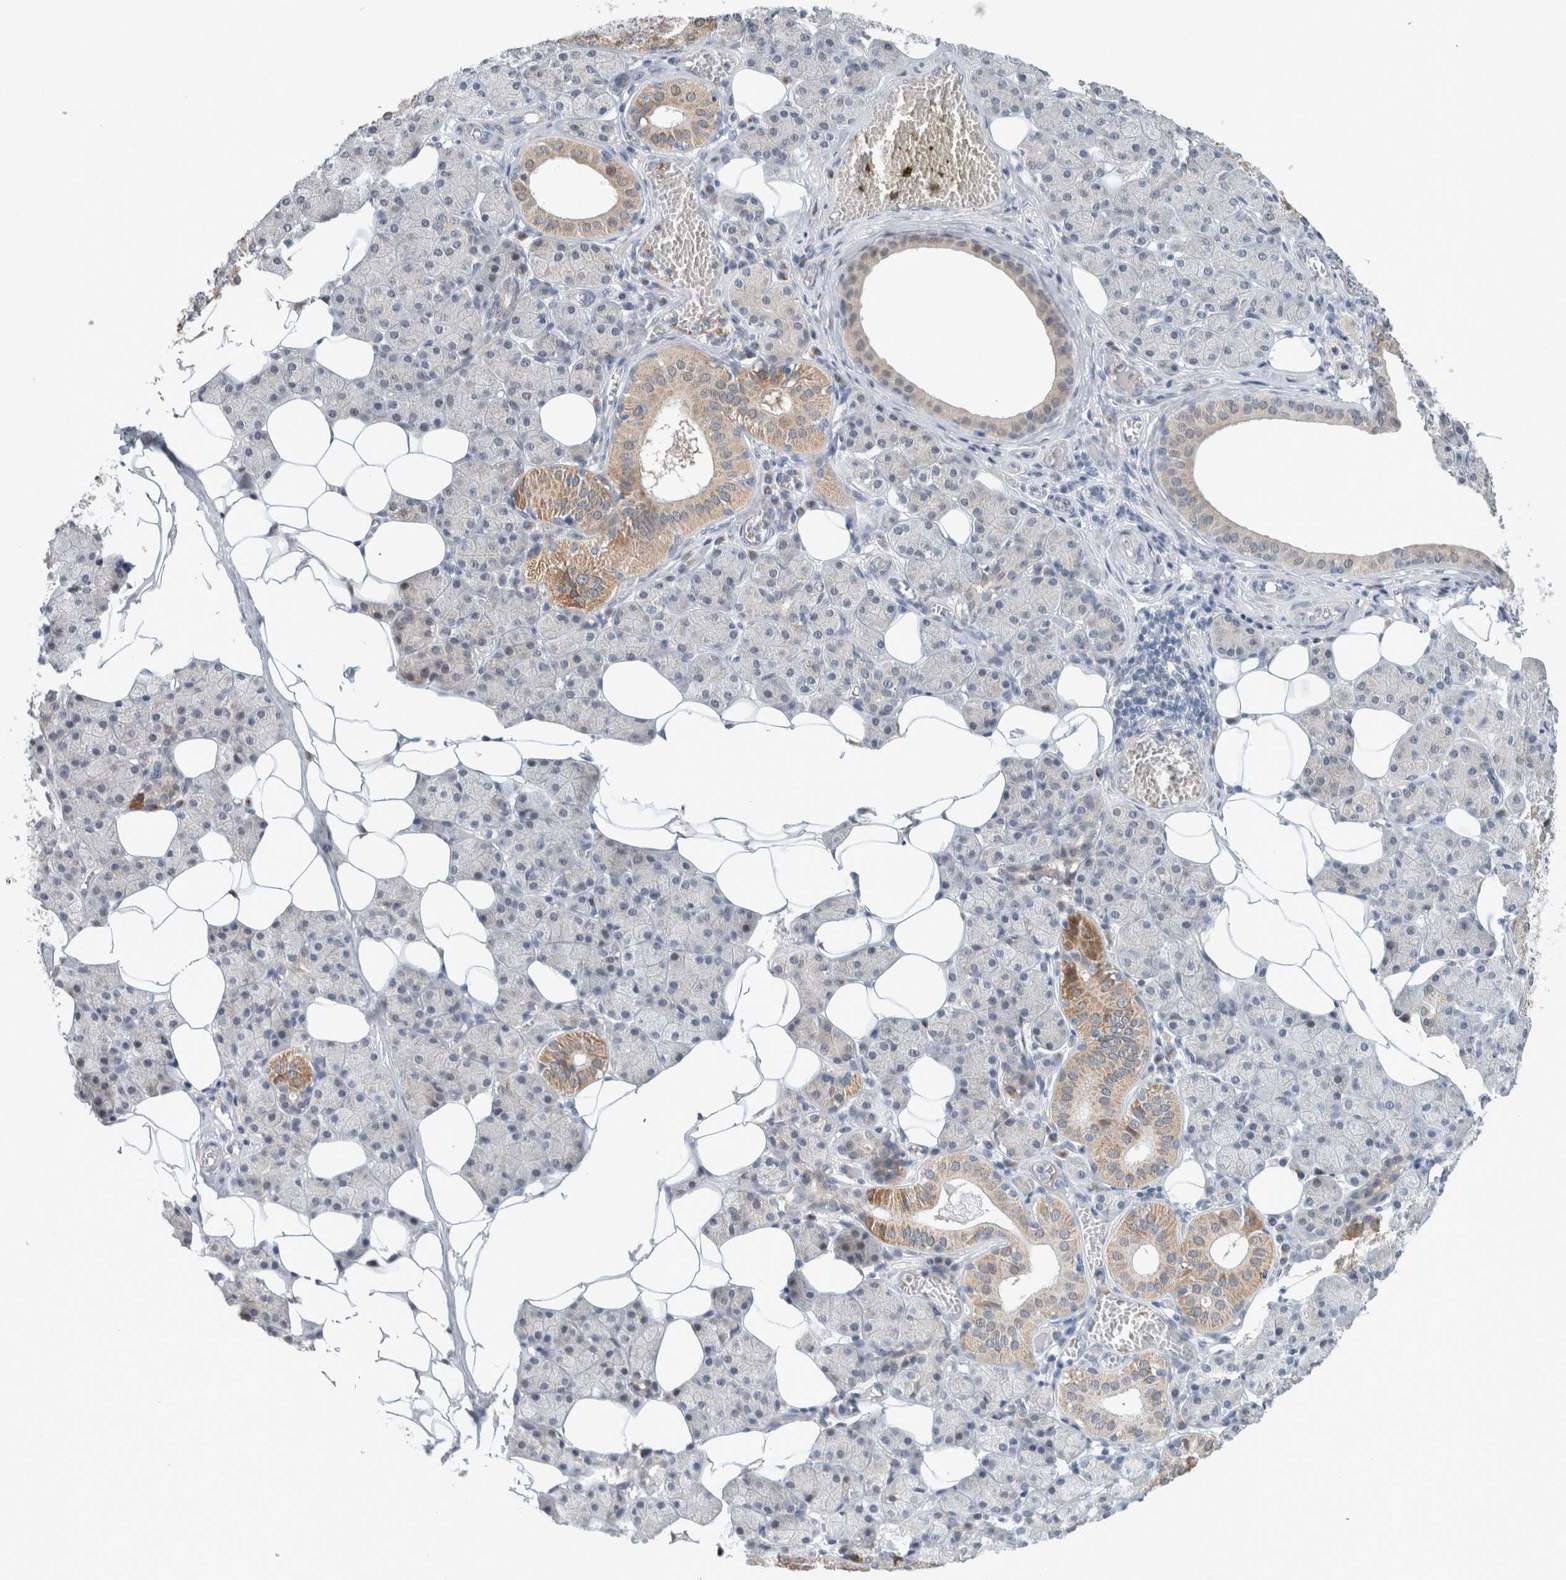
{"staining": {"intensity": "moderate", "quantity": "<25%", "location": "cytoplasmic/membranous"}, "tissue": "salivary gland", "cell_type": "Glandular cells", "image_type": "normal", "snomed": [{"axis": "morphology", "description": "Normal tissue, NOS"}, {"axis": "topography", "description": "Salivary gland"}], "caption": "A high-resolution image shows IHC staining of normal salivary gland, which exhibits moderate cytoplasmic/membranous positivity in approximately <25% of glandular cells.", "gene": "CRAT", "patient": {"sex": "female", "age": 33}}